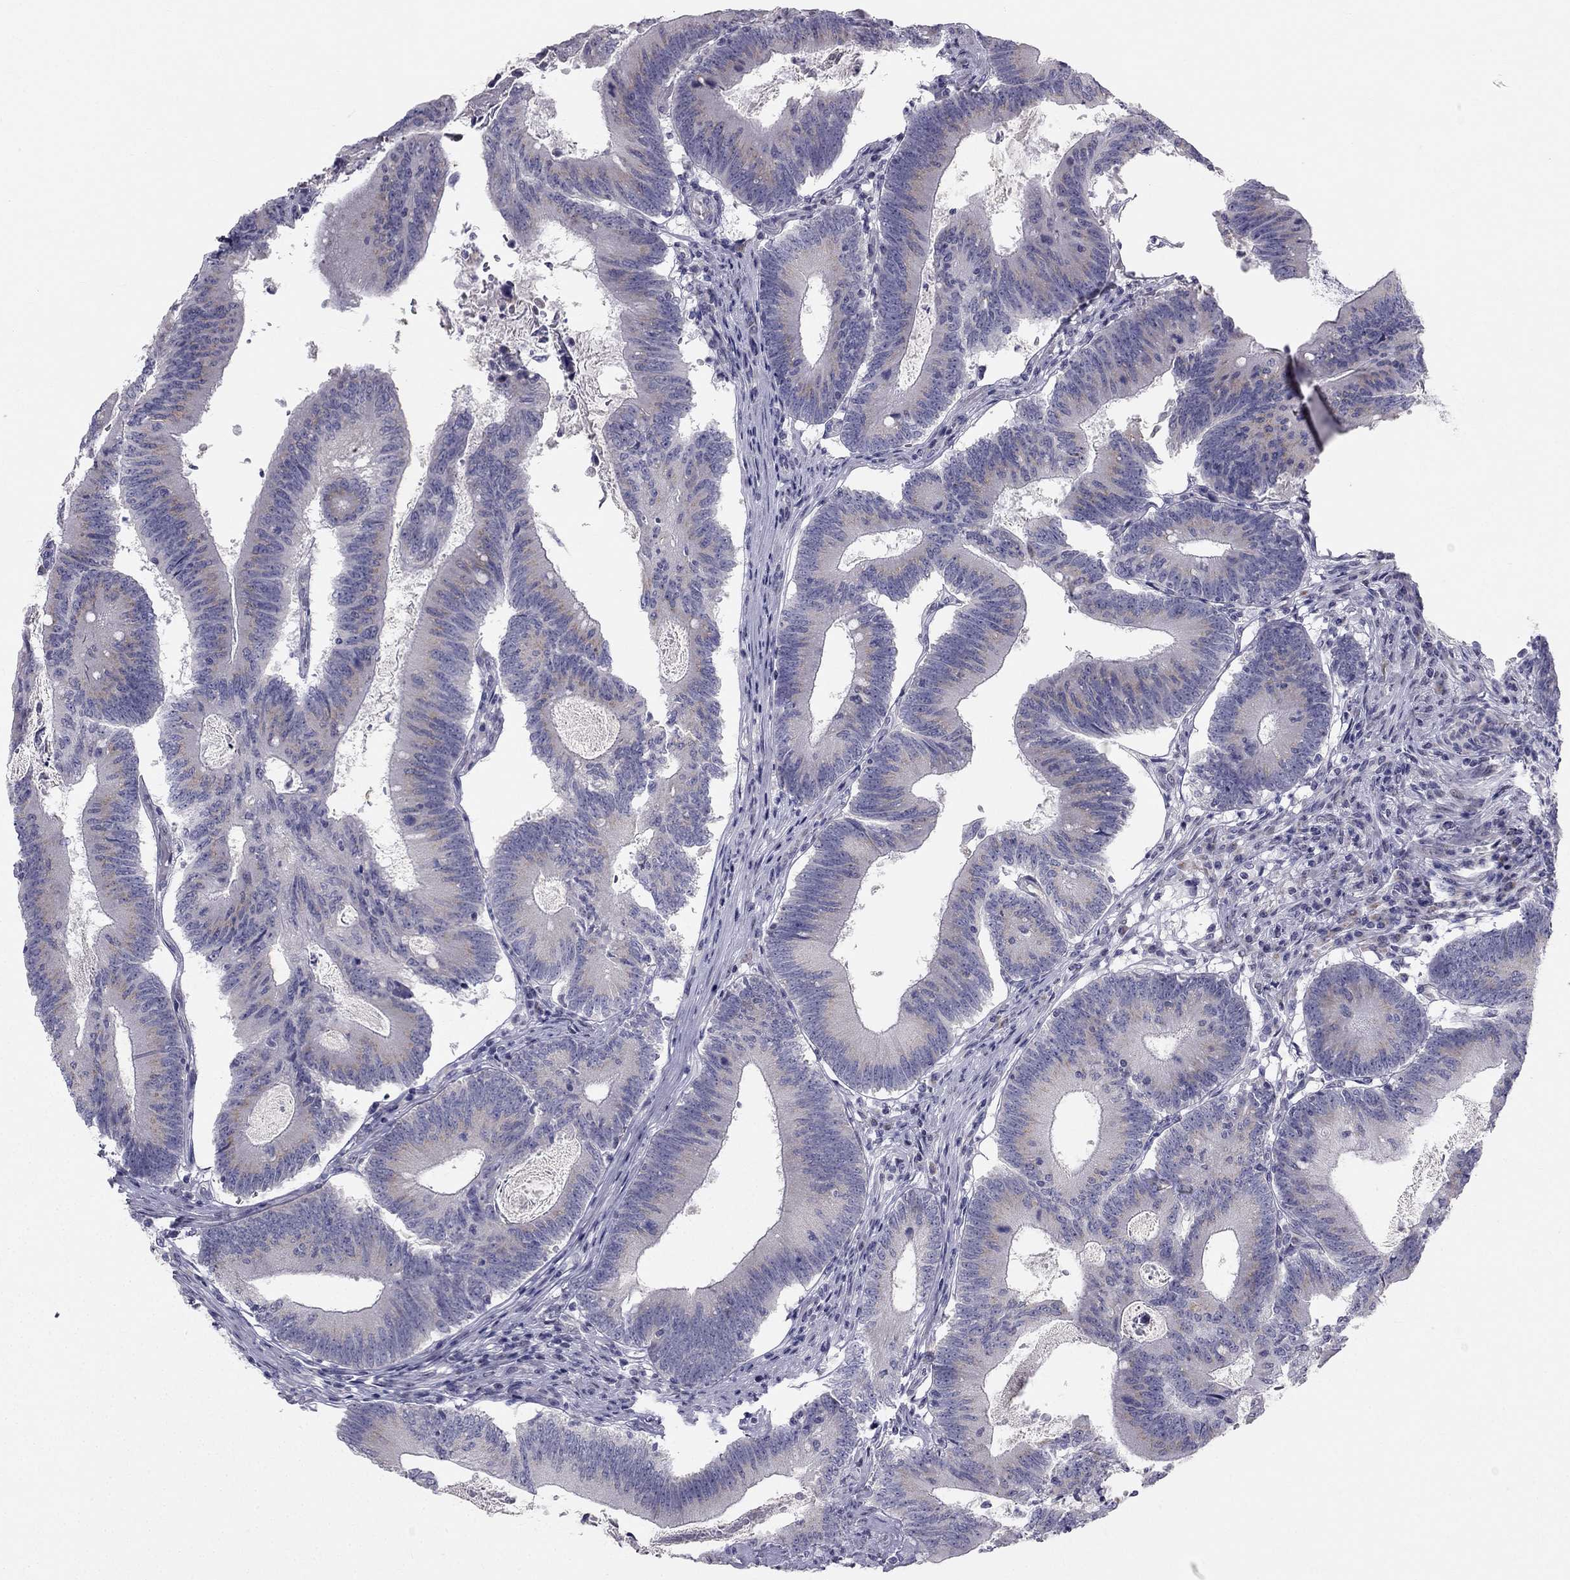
{"staining": {"intensity": "weak", "quantity": "25%-75%", "location": "cytoplasmic/membranous"}, "tissue": "colorectal cancer", "cell_type": "Tumor cells", "image_type": "cancer", "snomed": [{"axis": "morphology", "description": "Adenocarcinoma, NOS"}, {"axis": "topography", "description": "Colon"}], "caption": "This is an image of immunohistochemistry staining of adenocarcinoma (colorectal), which shows weak staining in the cytoplasmic/membranous of tumor cells.", "gene": "TRPS1", "patient": {"sex": "female", "age": 70}}